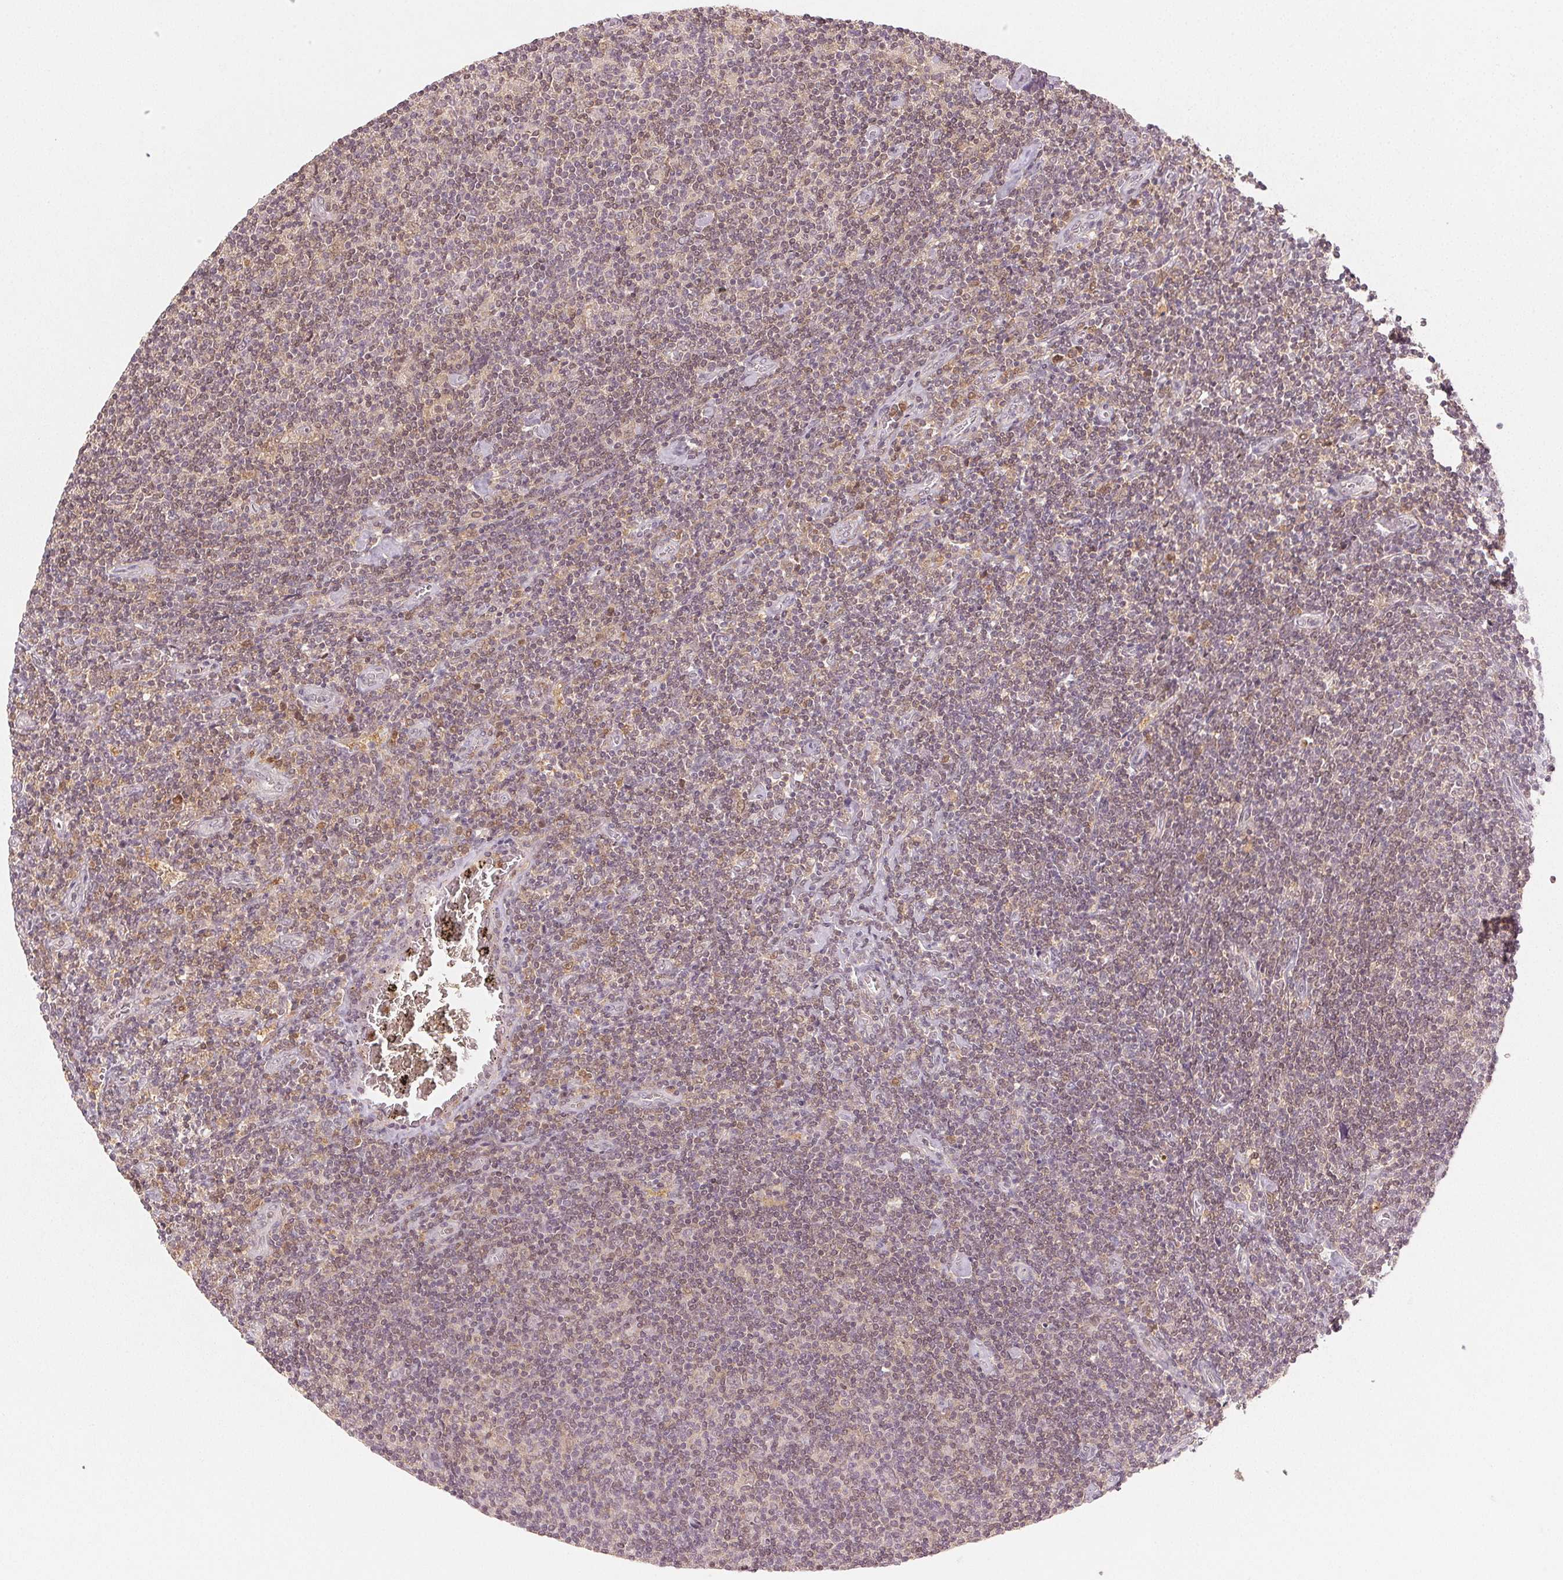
{"staining": {"intensity": "negative", "quantity": "none", "location": "none"}, "tissue": "lymphoma", "cell_type": "Tumor cells", "image_type": "cancer", "snomed": [{"axis": "morphology", "description": "Hodgkin's disease, NOS"}, {"axis": "topography", "description": "Lymph node"}], "caption": "DAB (3,3'-diaminobenzidine) immunohistochemical staining of Hodgkin's disease demonstrates no significant positivity in tumor cells. (Brightfield microscopy of DAB (3,3'-diaminobenzidine) IHC at high magnification).", "gene": "MAPK14", "patient": {"sex": "male", "age": 40}}